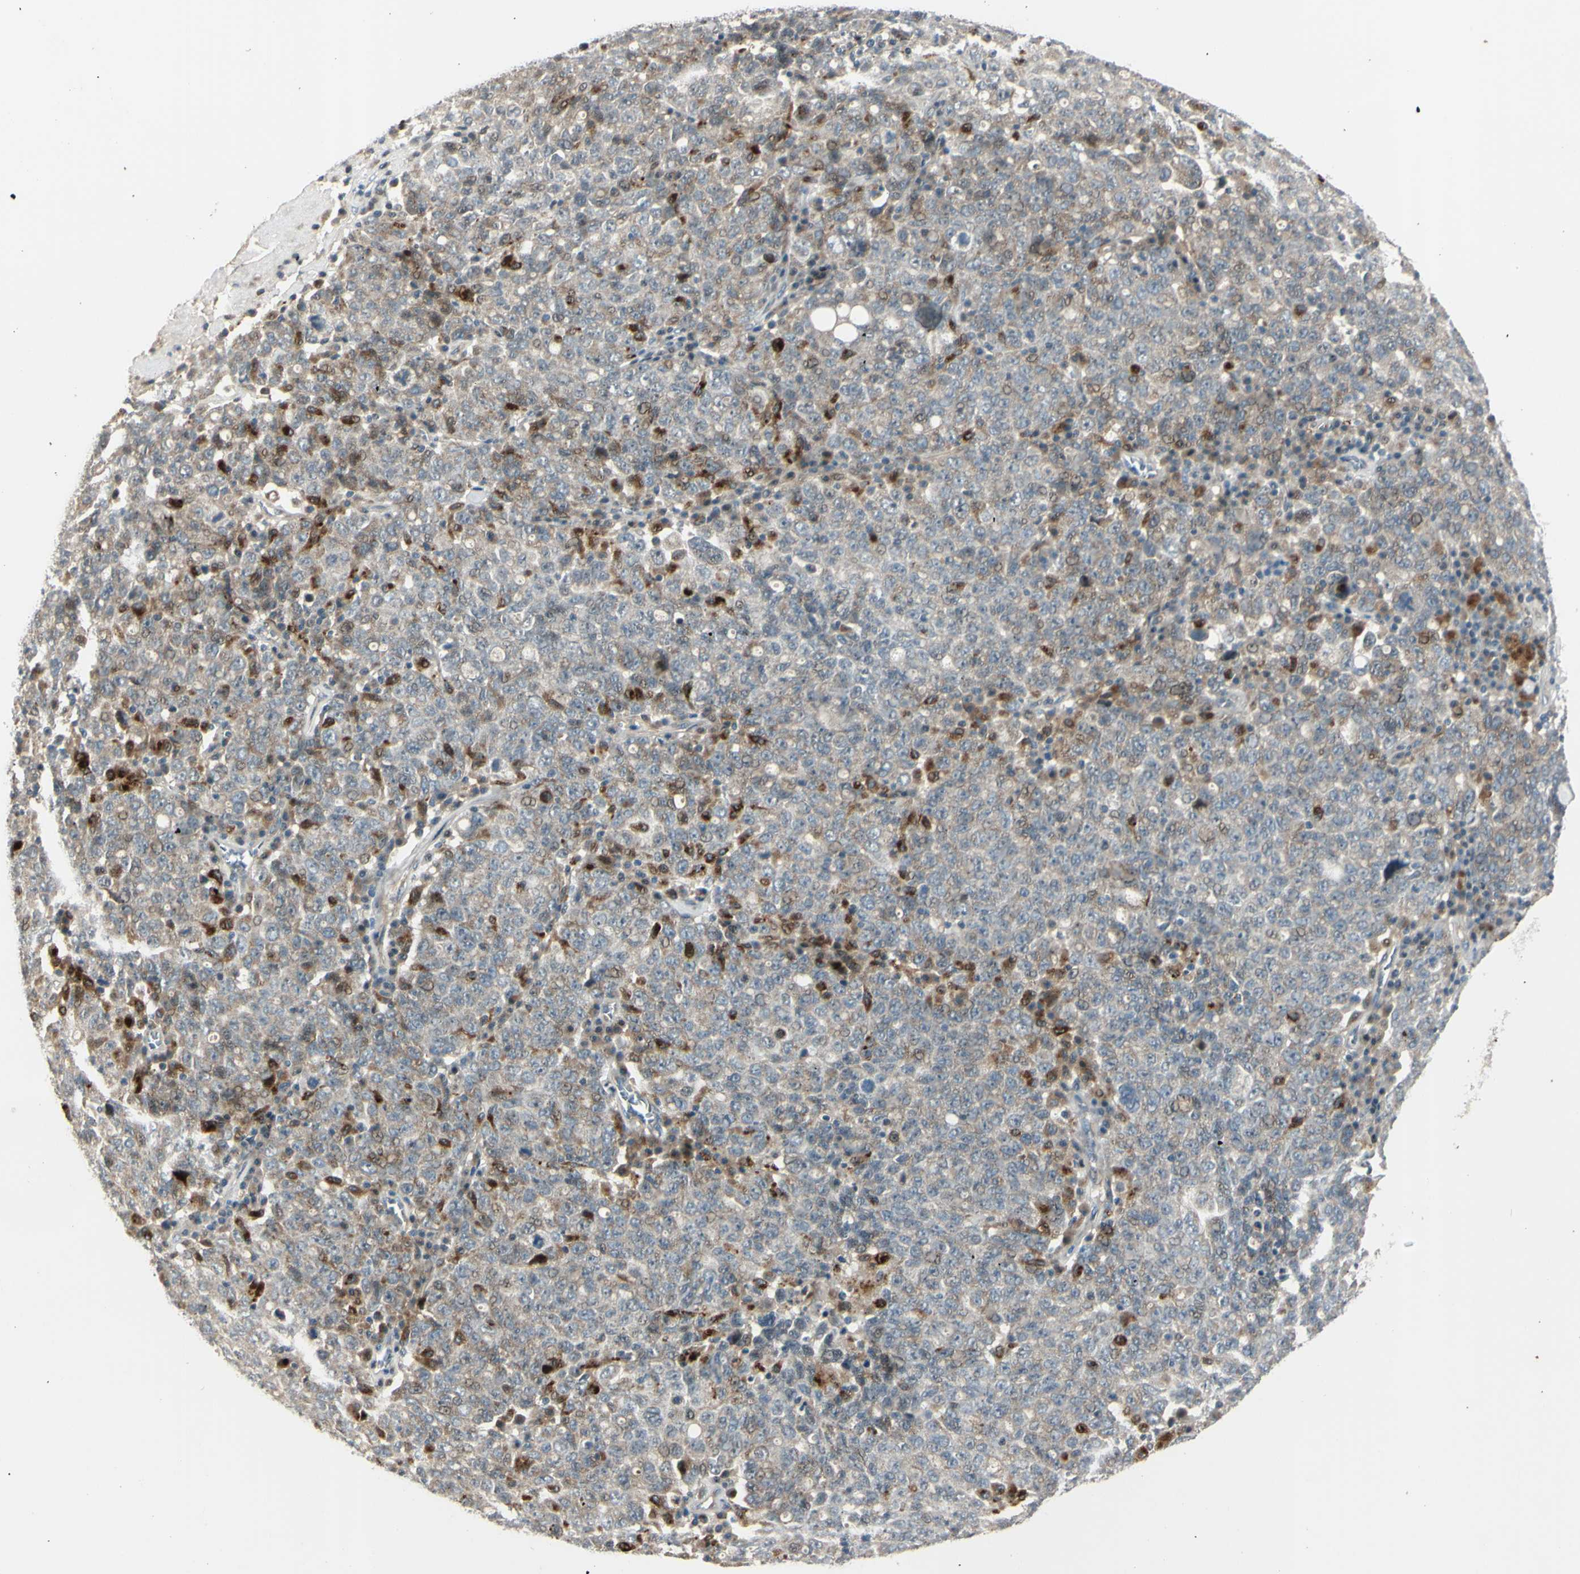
{"staining": {"intensity": "weak", "quantity": "25%-75%", "location": "cytoplasmic/membranous"}, "tissue": "ovarian cancer", "cell_type": "Tumor cells", "image_type": "cancer", "snomed": [{"axis": "morphology", "description": "Carcinoma, endometroid"}, {"axis": "topography", "description": "Ovary"}], "caption": "An IHC image of tumor tissue is shown. Protein staining in brown labels weak cytoplasmic/membranous positivity in ovarian cancer within tumor cells.", "gene": "NDFIP1", "patient": {"sex": "female", "age": 62}}